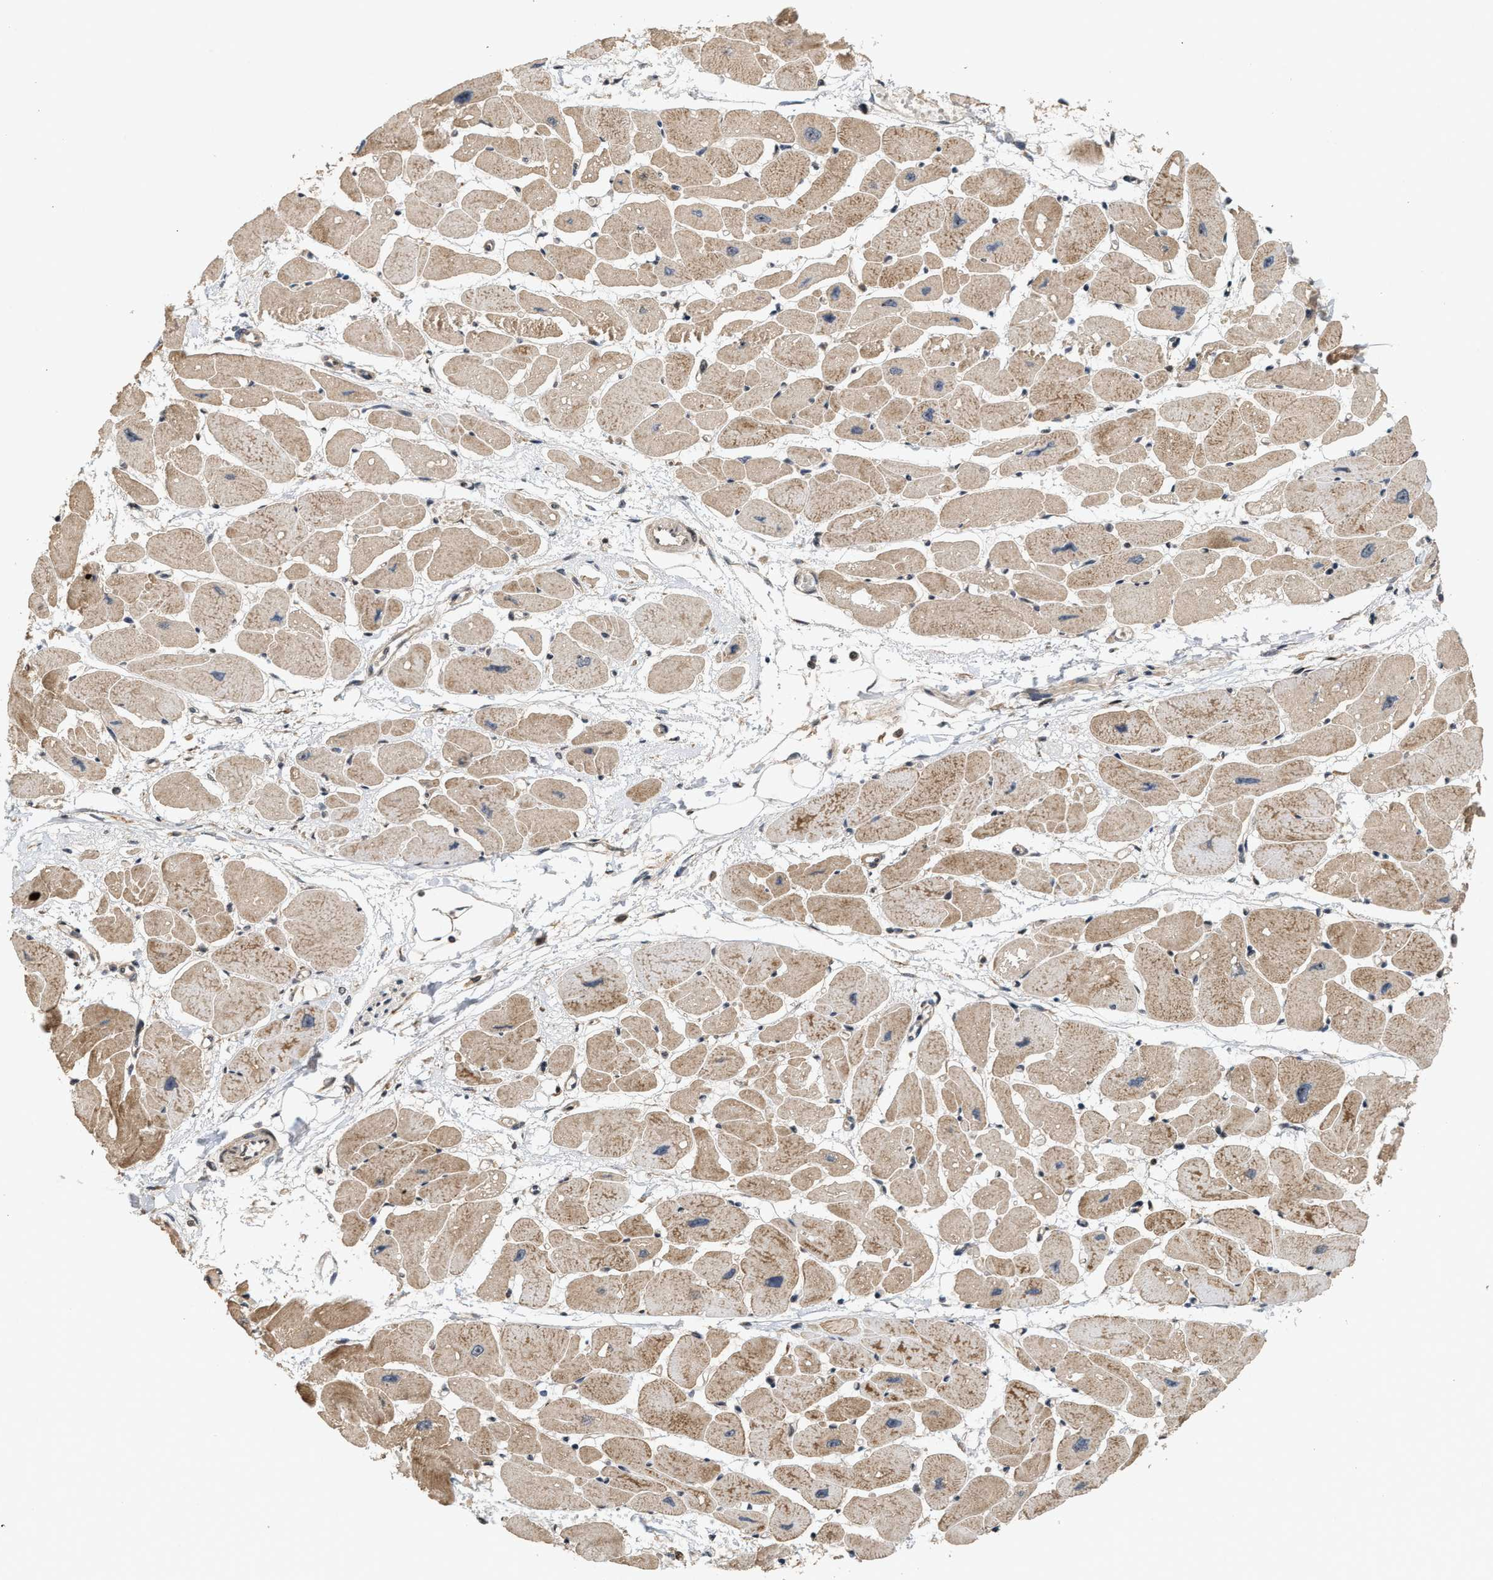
{"staining": {"intensity": "moderate", "quantity": ">75%", "location": "cytoplasmic/membranous"}, "tissue": "heart muscle", "cell_type": "Cardiomyocytes", "image_type": "normal", "snomed": [{"axis": "morphology", "description": "Normal tissue, NOS"}, {"axis": "topography", "description": "Heart"}], "caption": "Immunohistochemistry (IHC) photomicrograph of normal human heart muscle stained for a protein (brown), which shows medium levels of moderate cytoplasmic/membranous positivity in approximately >75% of cardiomyocytes.", "gene": "ELP2", "patient": {"sex": "female", "age": 54}}